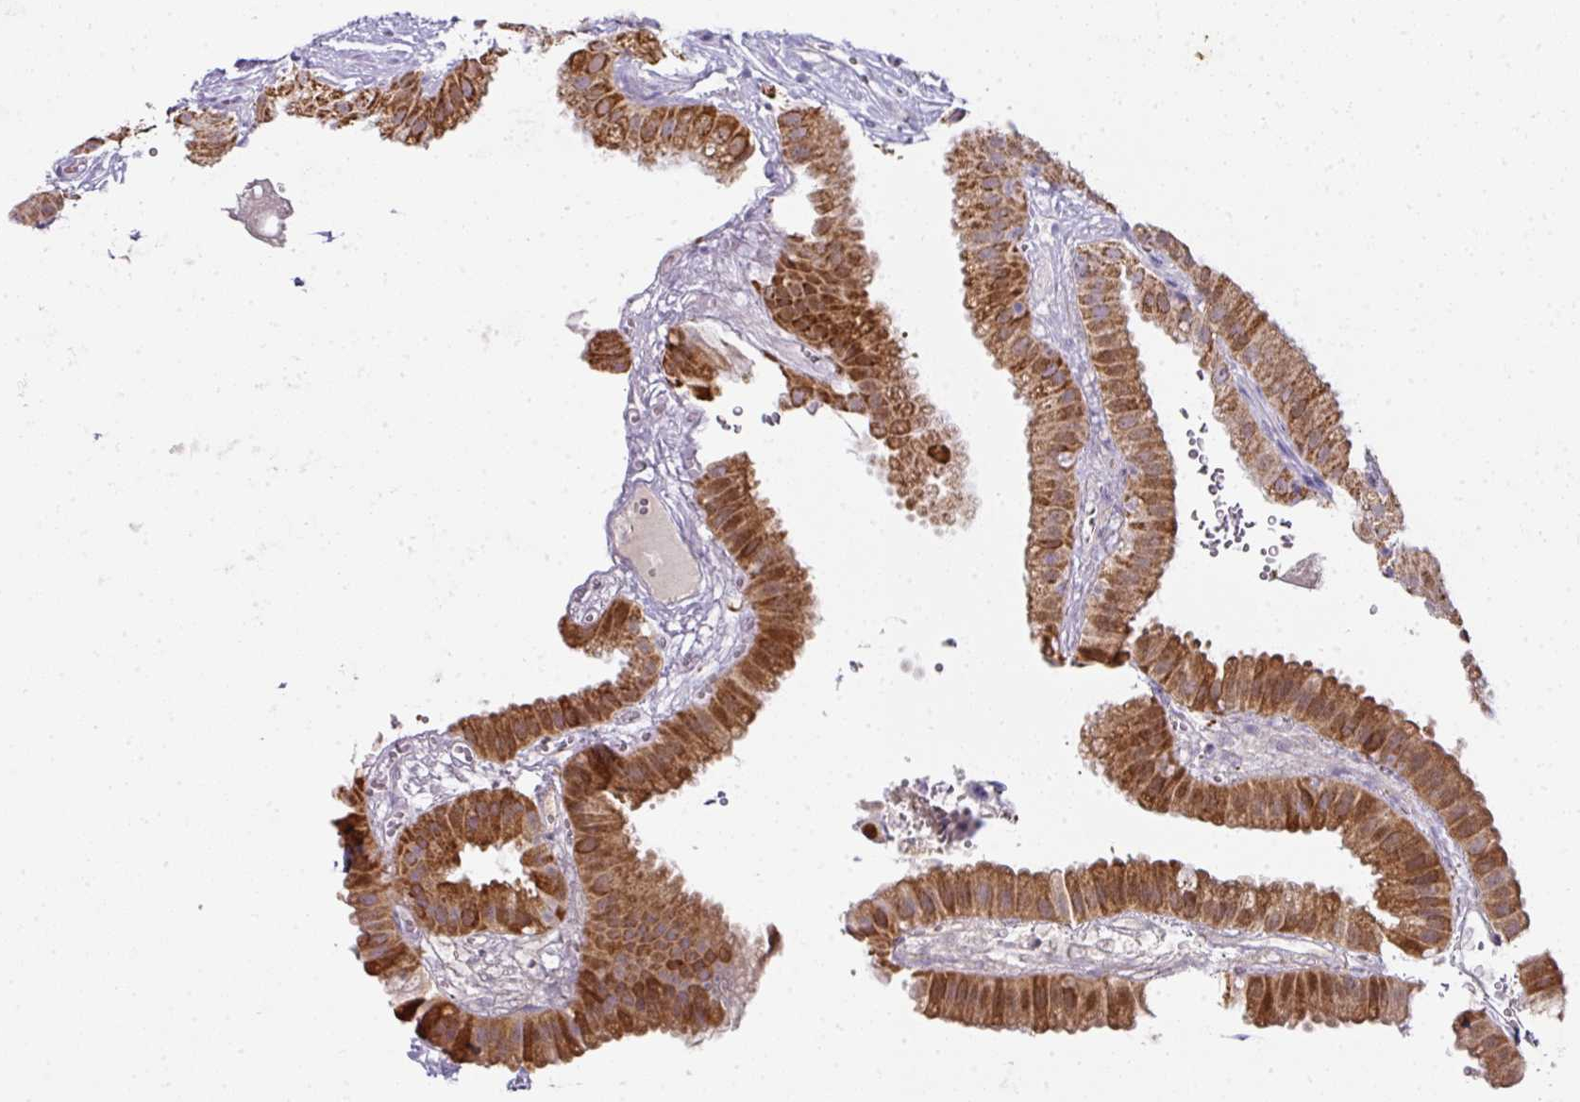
{"staining": {"intensity": "strong", "quantity": ">75%", "location": "cytoplasmic/membranous"}, "tissue": "gallbladder", "cell_type": "Glandular cells", "image_type": "normal", "snomed": [{"axis": "morphology", "description": "Normal tissue, NOS"}, {"axis": "topography", "description": "Gallbladder"}], "caption": "IHC micrograph of normal gallbladder: human gallbladder stained using IHC demonstrates high levels of strong protein expression localized specifically in the cytoplasmic/membranous of glandular cells, appearing as a cytoplasmic/membranous brown color.", "gene": "ANKRD18A", "patient": {"sex": "female", "age": 61}}